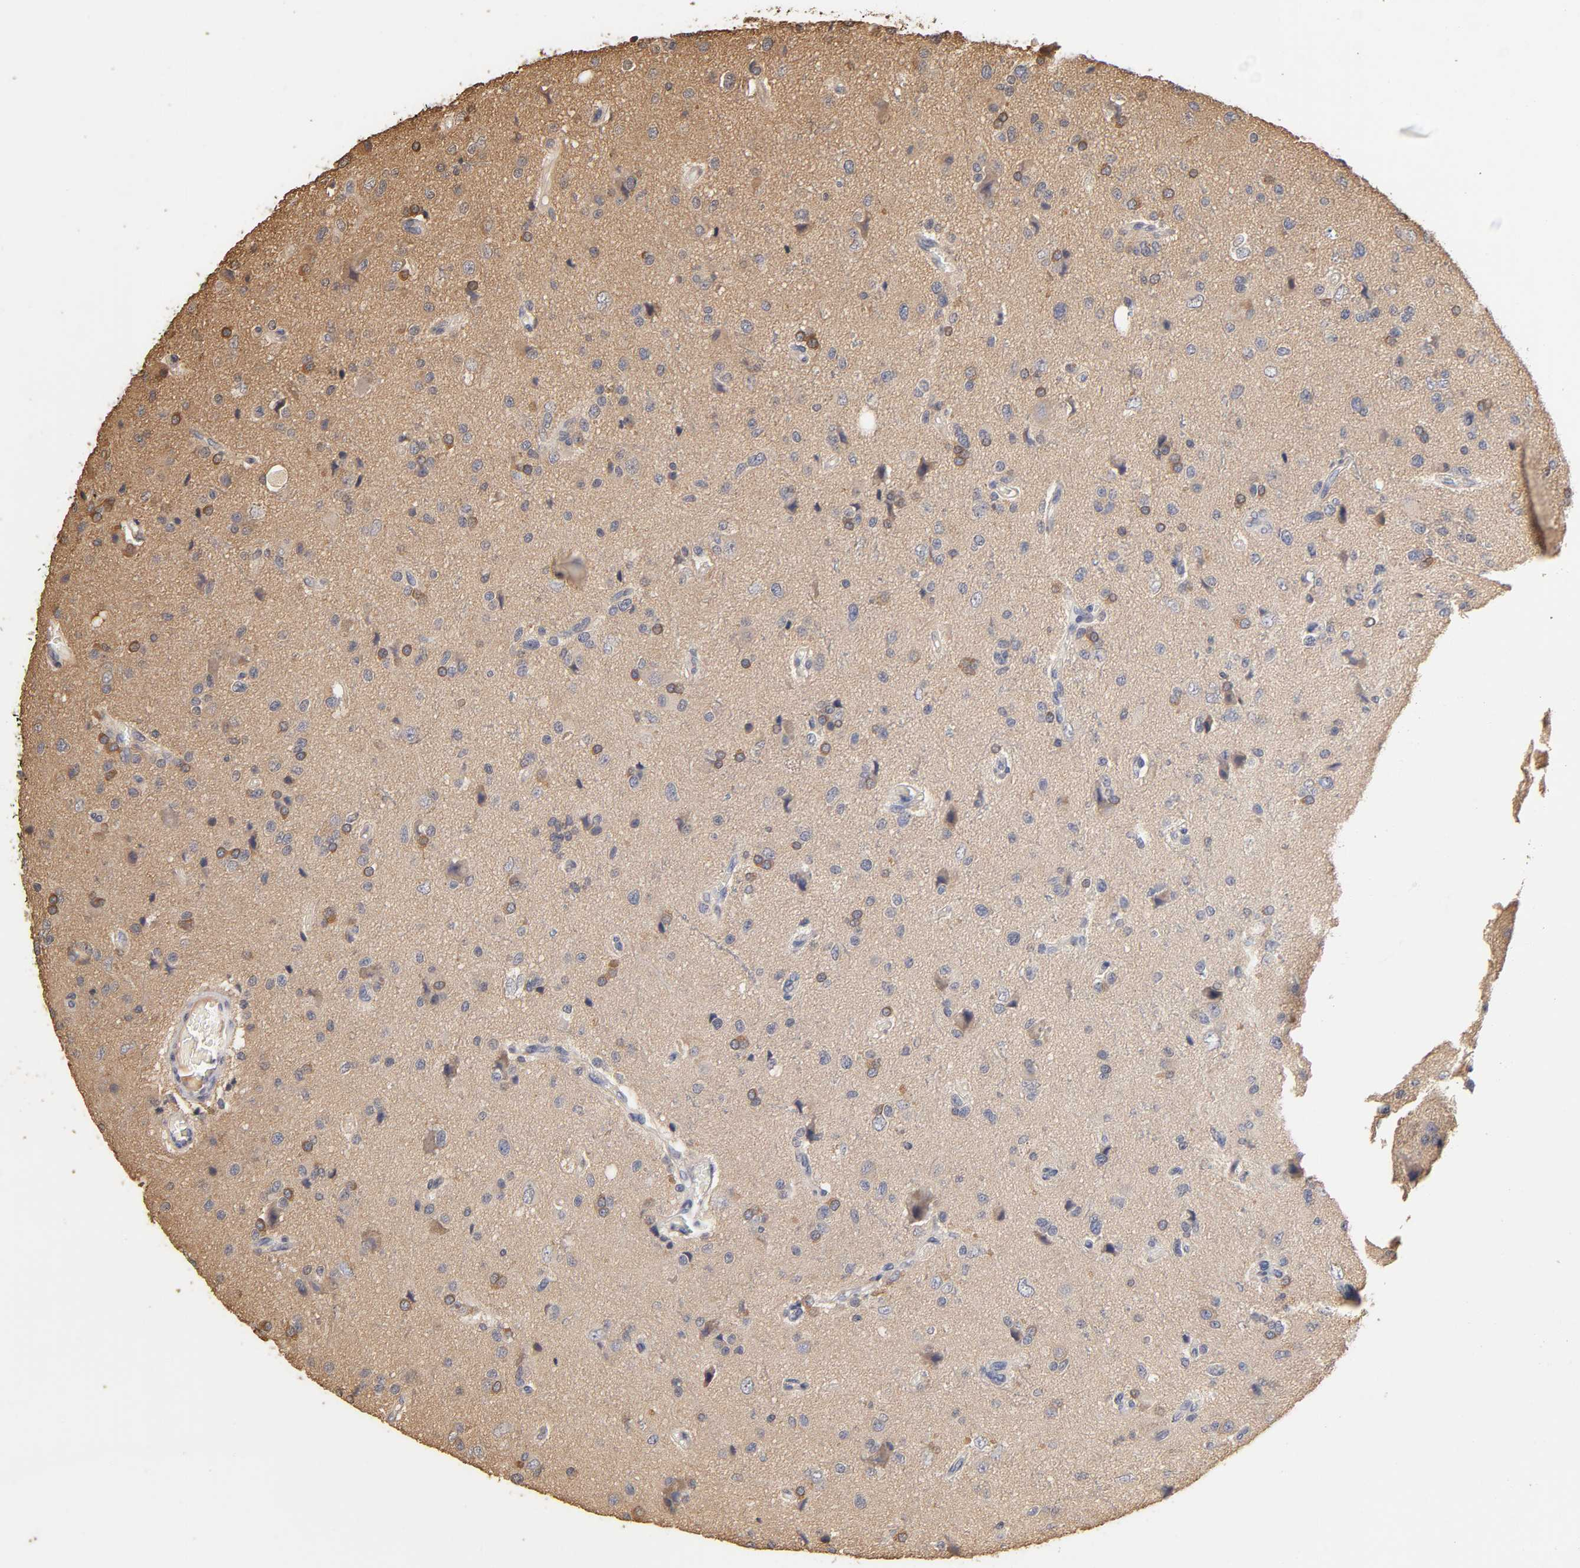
{"staining": {"intensity": "moderate", "quantity": "25%-75%", "location": "cytoplasmic/membranous"}, "tissue": "glioma", "cell_type": "Tumor cells", "image_type": "cancer", "snomed": [{"axis": "morphology", "description": "Glioma, malignant, High grade"}, {"axis": "topography", "description": "Brain"}], "caption": "IHC photomicrograph of neoplastic tissue: human high-grade glioma (malignant) stained using immunohistochemistry (IHC) demonstrates medium levels of moderate protein expression localized specifically in the cytoplasmic/membranous of tumor cells, appearing as a cytoplasmic/membranous brown color.", "gene": "VSIG4", "patient": {"sex": "male", "age": 47}}